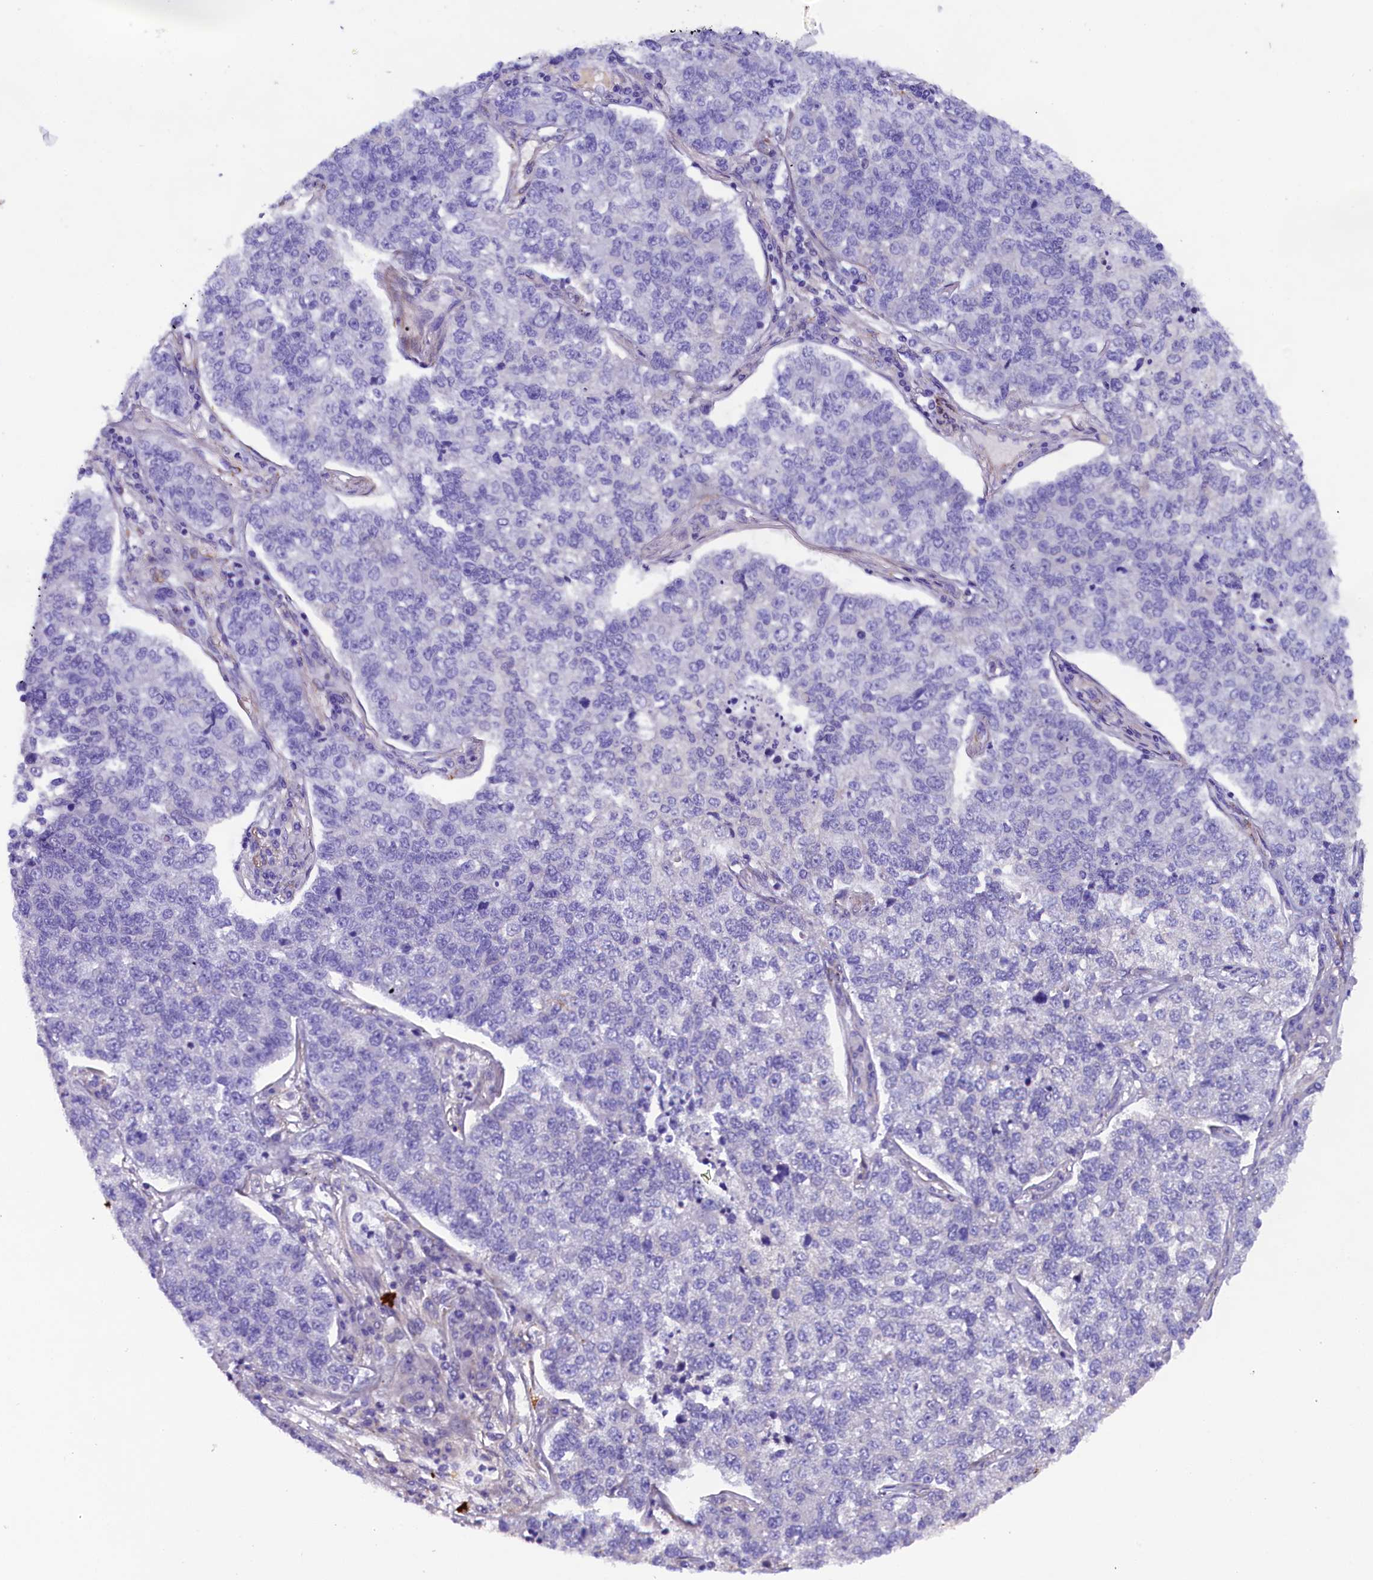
{"staining": {"intensity": "negative", "quantity": "none", "location": "none"}, "tissue": "lung cancer", "cell_type": "Tumor cells", "image_type": "cancer", "snomed": [{"axis": "morphology", "description": "Adenocarcinoma, NOS"}, {"axis": "topography", "description": "Lung"}], "caption": "Photomicrograph shows no protein expression in tumor cells of lung adenocarcinoma tissue. Nuclei are stained in blue.", "gene": "SOD3", "patient": {"sex": "male", "age": 49}}